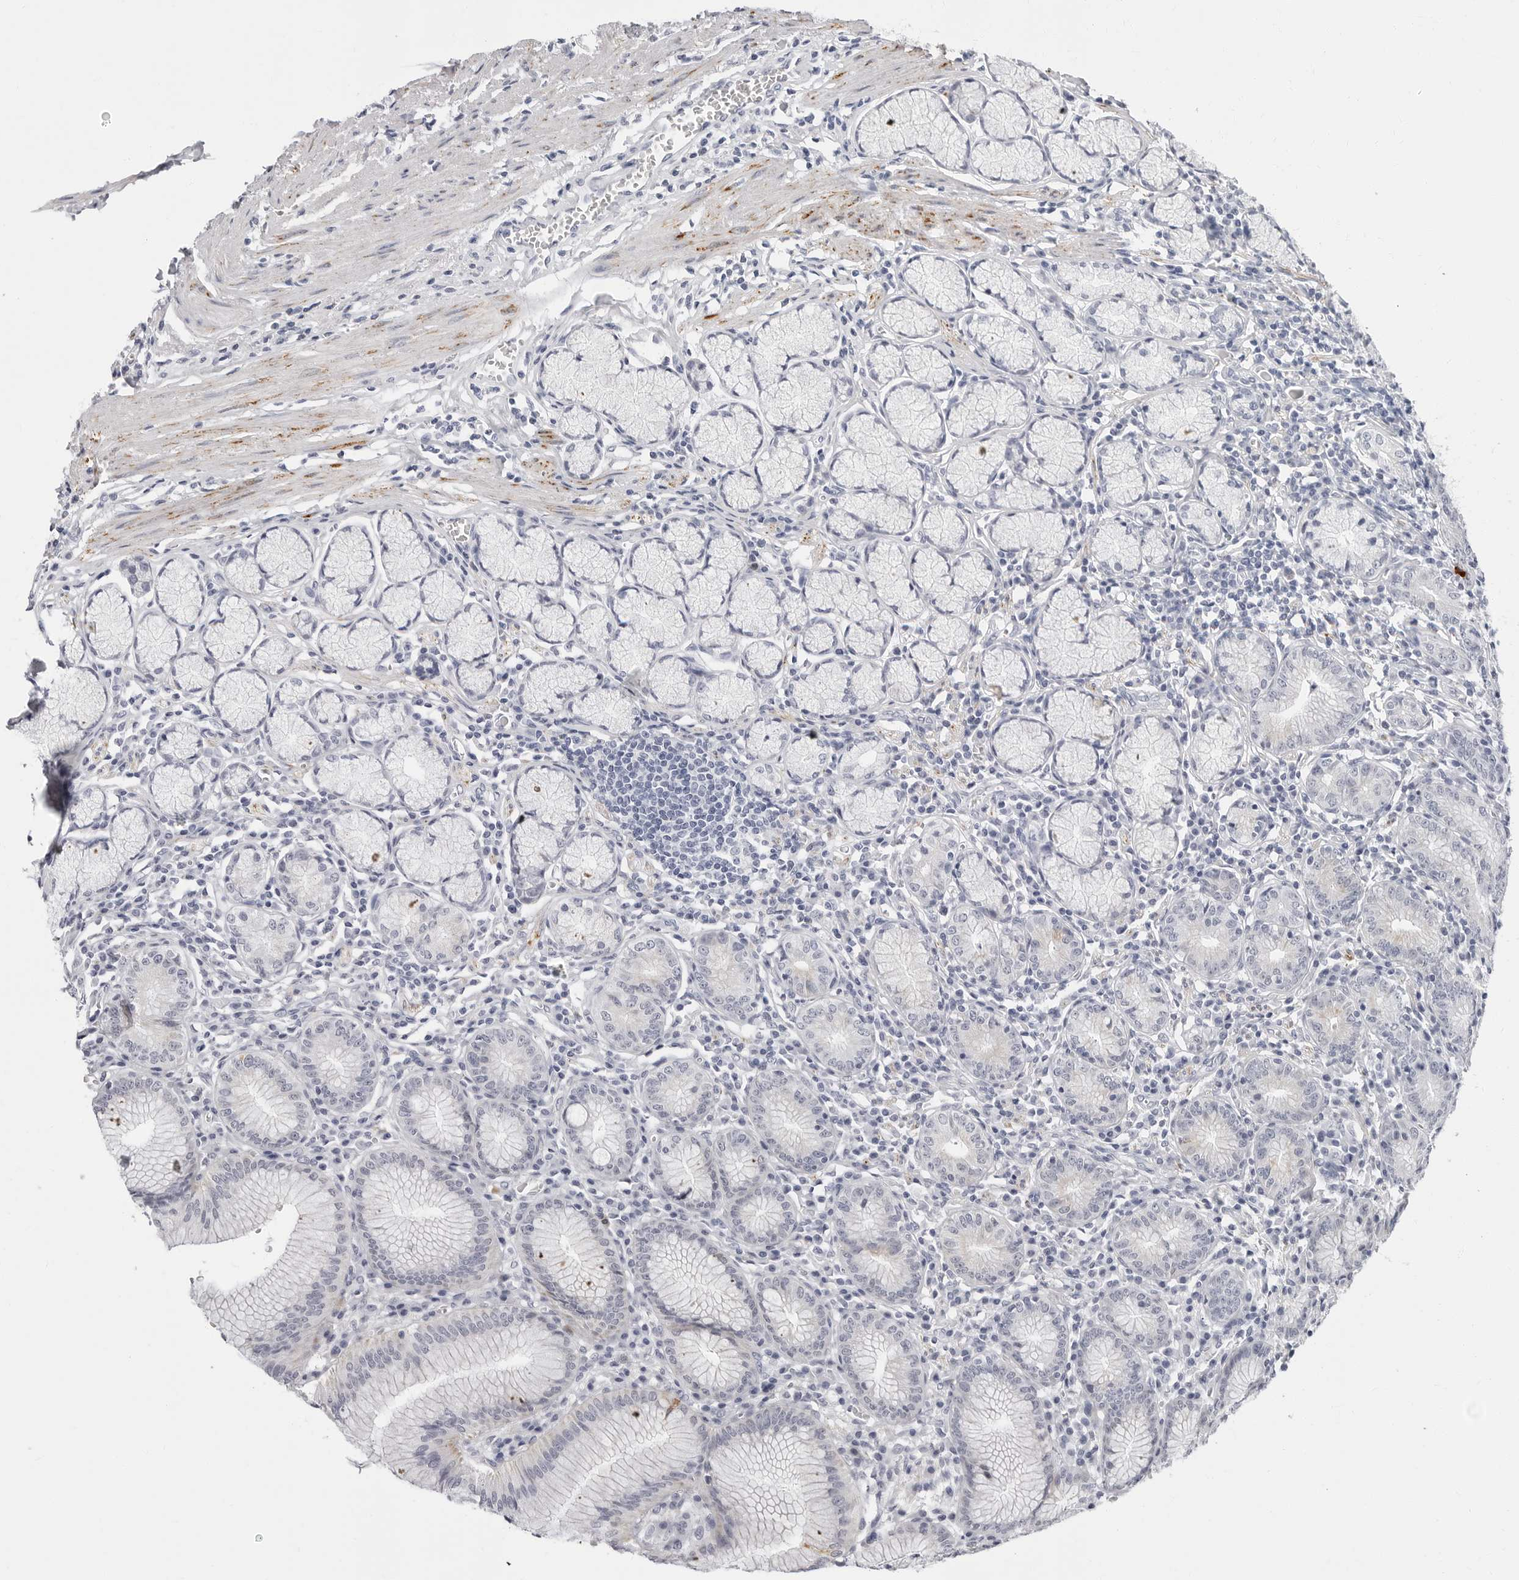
{"staining": {"intensity": "negative", "quantity": "none", "location": "none"}, "tissue": "stomach", "cell_type": "Glandular cells", "image_type": "normal", "snomed": [{"axis": "morphology", "description": "Normal tissue, NOS"}, {"axis": "topography", "description": "Stomach"}], "caption": "High power microscopy micrograph of an immunohistochemistry micrograph of benign stomach, revealing no significant staining in glandular cells.", "gene": "ERICH3", "patient": {"sex": "male", "age": 55}}